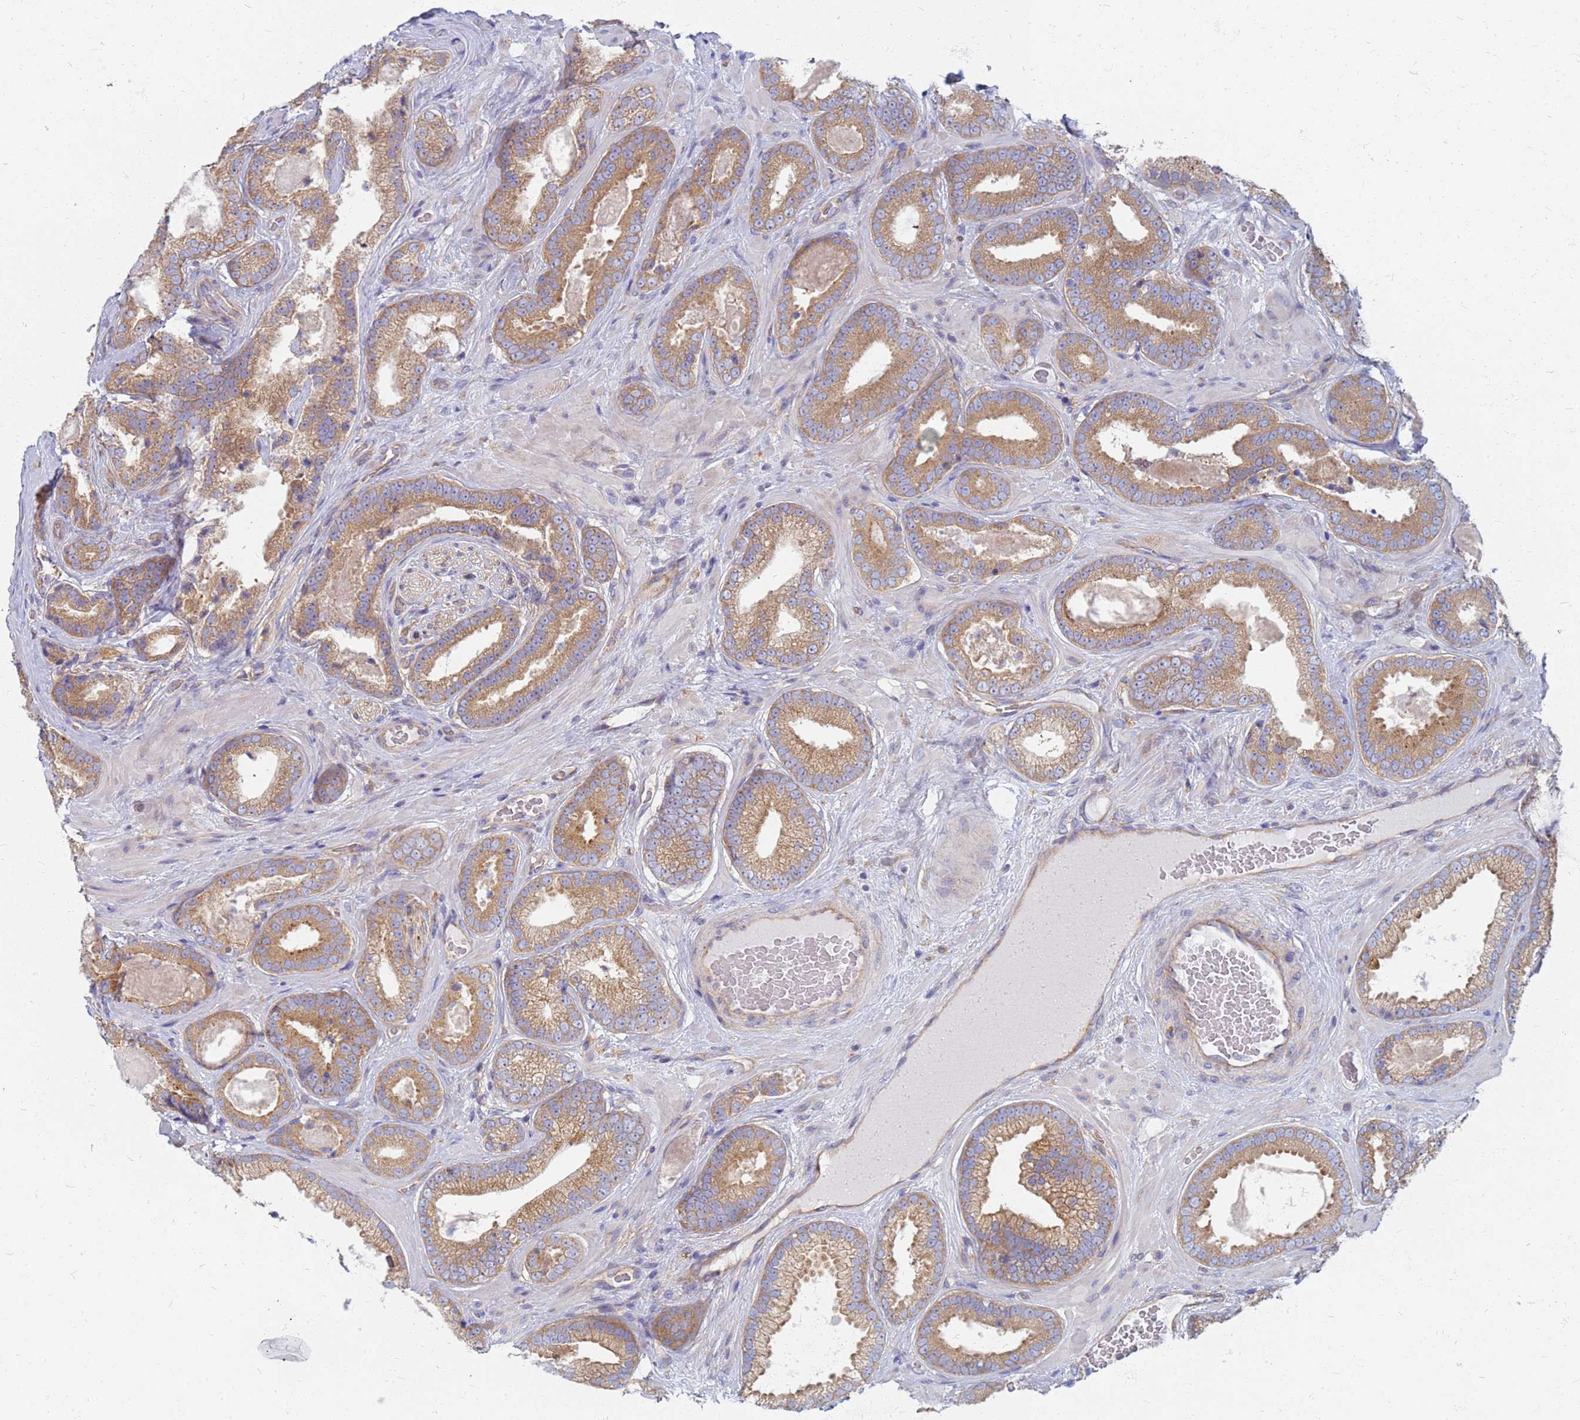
{"staining": {"intensity": "moderate", "quantity": ">75%", "location": "cytoplasmic/membranous"}, "tissue": "prostate cancer", "cell_type": "Tumor cells", "image_type": "cancer", "snomed": [{"axis": "morphology", "description": "Adenocarcinoma, Low grade"}, {"axis": "topography", "description": "Prostate"}], "caption": "Adenocarcinoma (low-grade) (prostate) tissue displays moderate cytoplasmic/membranous positivity in about >75% of tumor cells", "gene": "EEA1", "patient": {"sex": "male", "age": 57}}